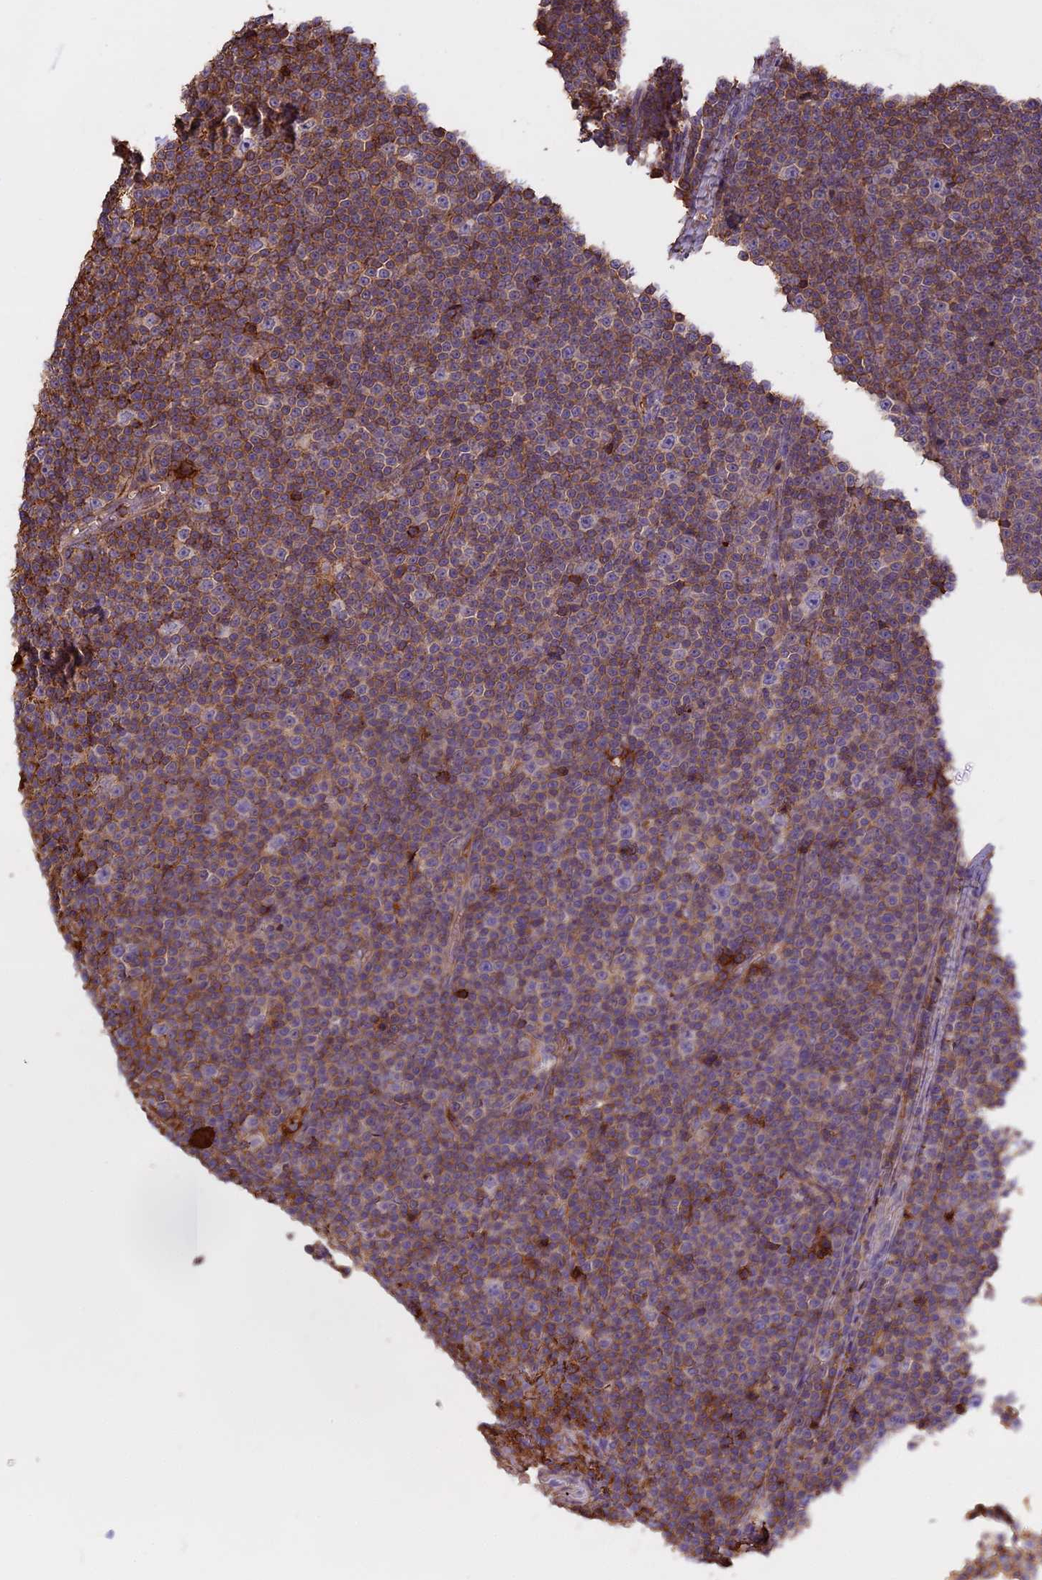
{"staining": {"intensity": "moderate", "quantity": "<25%", "location": "cytoplasmic/membranous"}, "tissue": "lymphoma", "cell_type": "Tumor cells", "image_type": "cancer", "snomed": [{"axis": "morphology", "description": "Malignant lymphoma, non-Hodgkin's type, Low grade"}, {"axis": "topography", "description": "Lymph node"}], "caption": "Immunohistochemical staining of human lymphoma shows moderate cytoplasmic/membranous protein staining in approximately <25% of tumor cells. (DAB (3,3'-diaminobenzidine) IHC, brown staining for protein, blue staining for nuclei).", "gene": "CFAP119", "patient": {"sex": "female", "age": 67}}